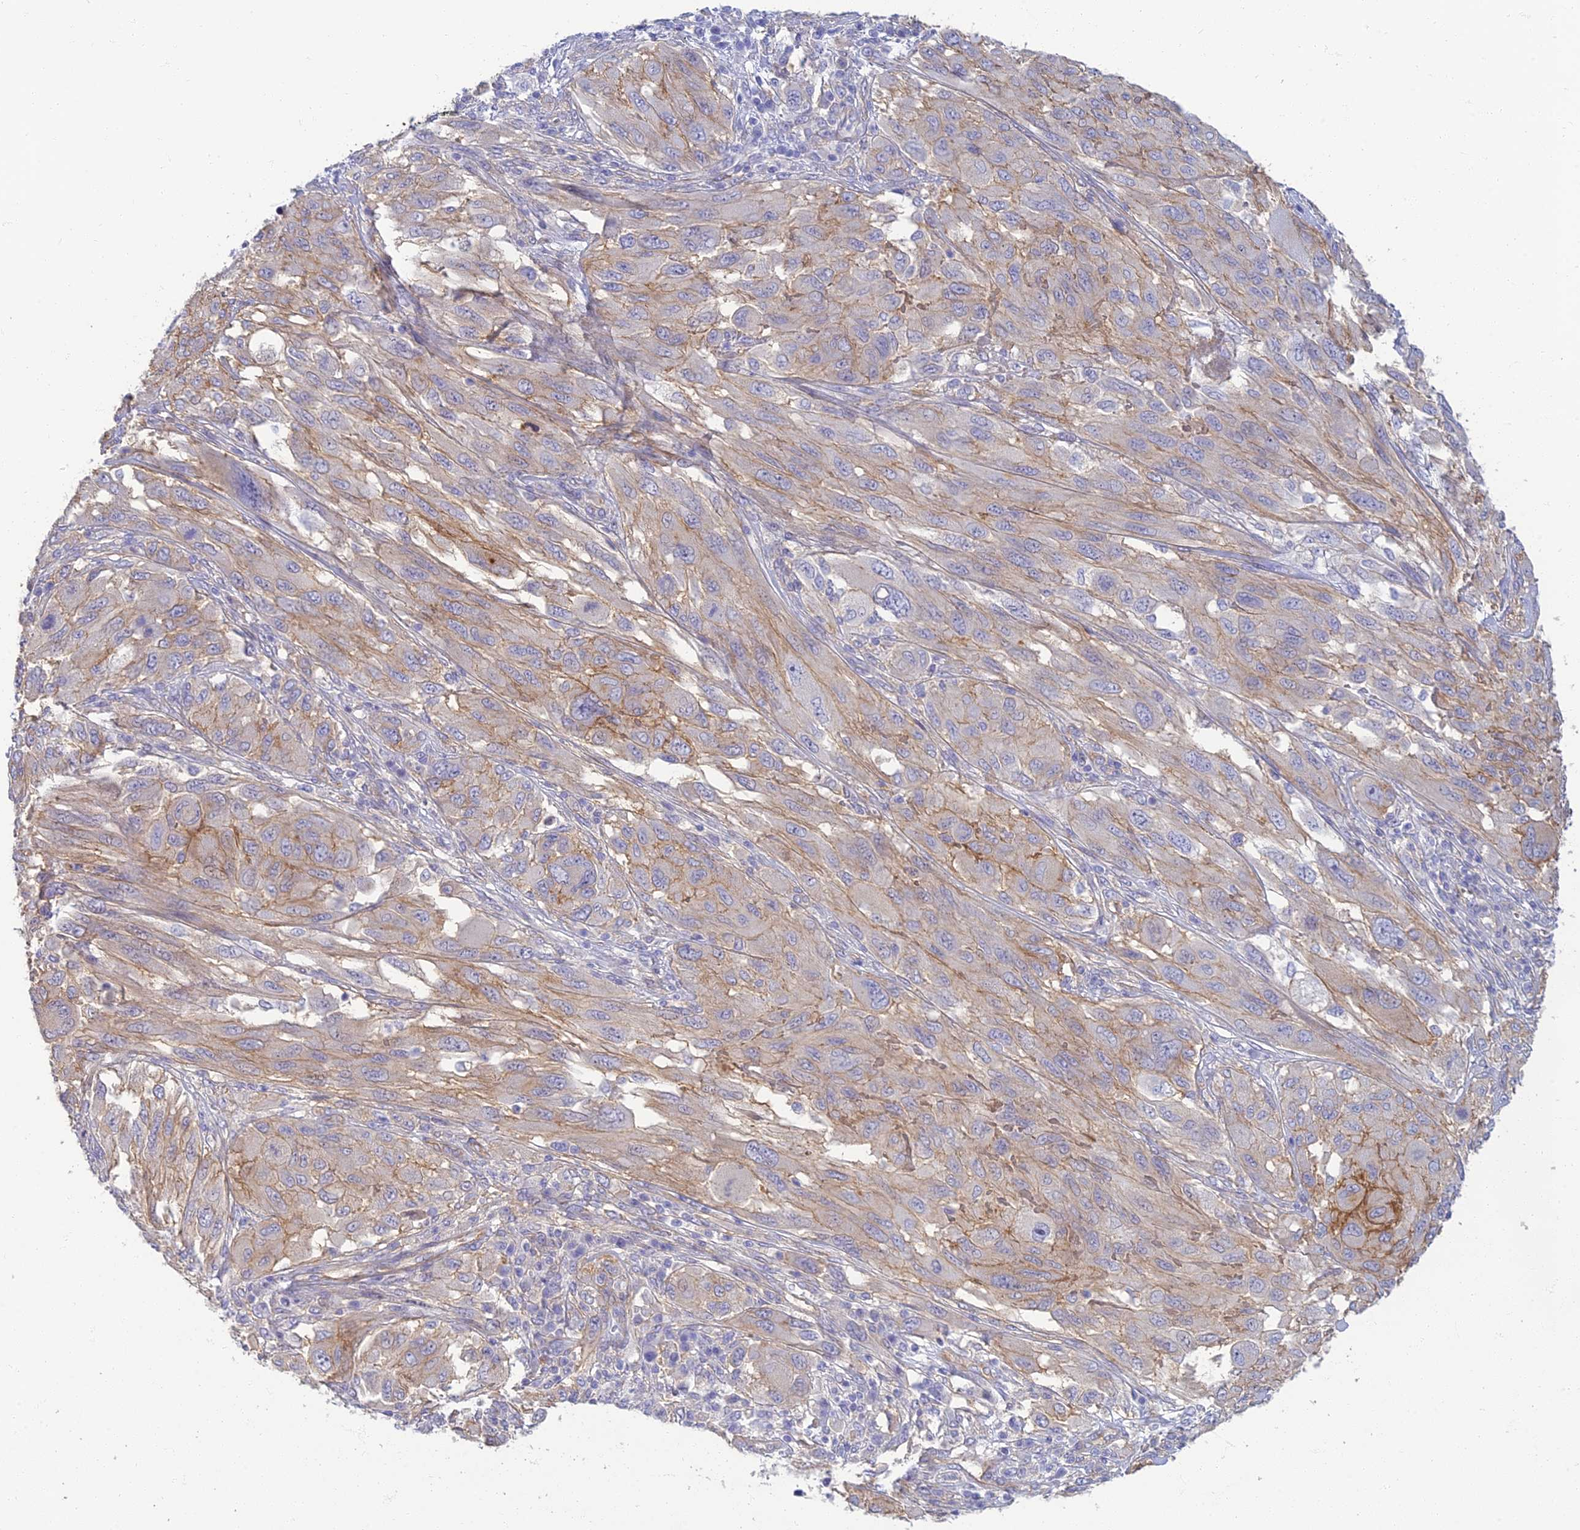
{"staining": {"intensity": "negative", "quantity": "none", "location": "none"}, "tissue": "melanoma", "cell_type": "Tumor cells", "image_type": "cancer", "snomed": [{"axis": "morphology", "description": "Malignant melanoma, NOS"}, {"axis": "topography", "description": "Skin"}], "caption": "The image demonstrates no staining of tumor cells in malignant melanoma.", "gene": "NEURL1", "patient": {"sex": "female", "age": 91}}